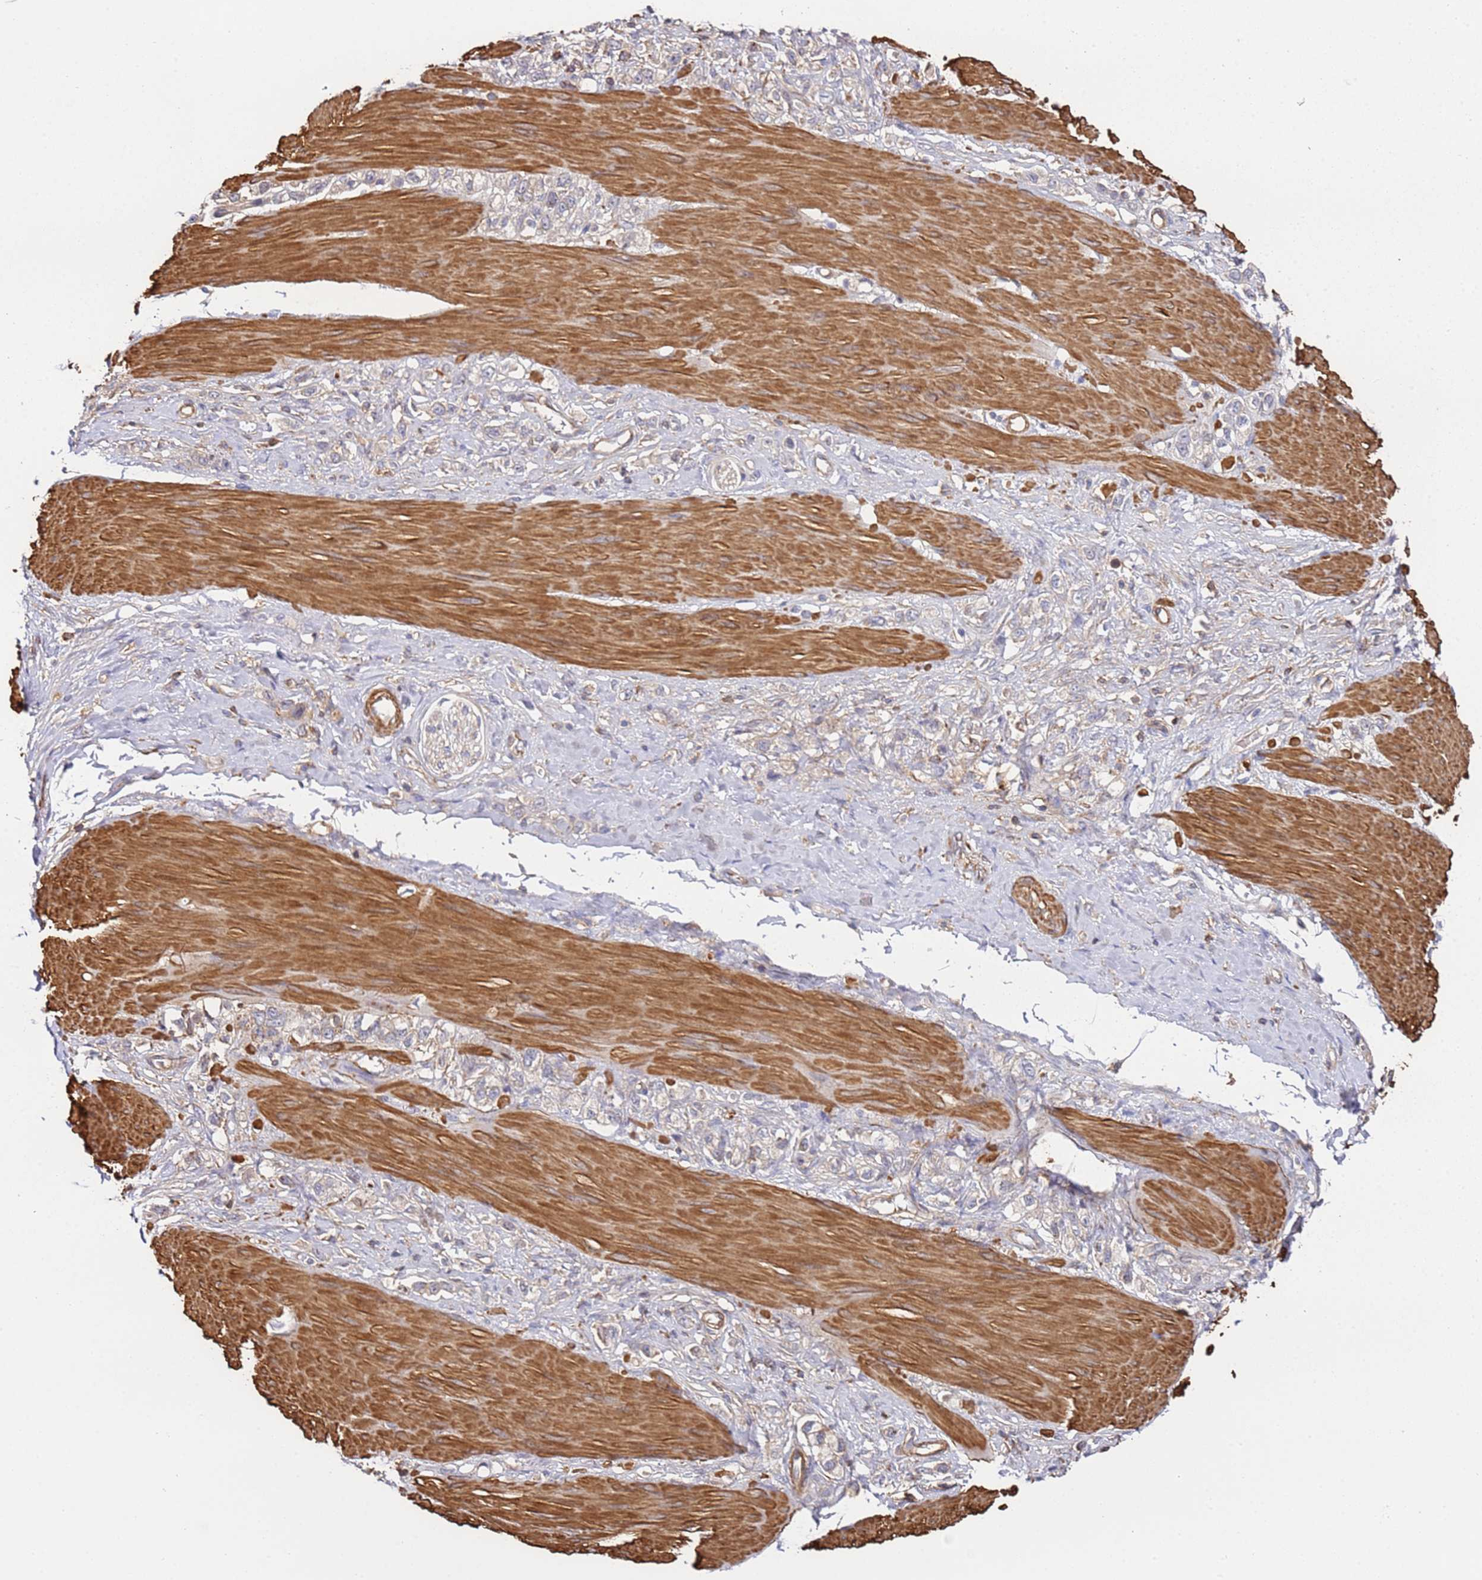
{"staining": {"intensity": "negative", "quantity": "none", "location": "none"}, "tissue": "stomach cancer", "cell_type": "Tumor cells", "image_type": "cancer", "snomed": [{"axis": "morphology", "description": "Adenocarcinoma, NOS"}, {"axis": "topography", "description": "Stomach"}], "caption": "Immunohistochemistry image of human stomach cancer (adenocarcinoma) stained for a protein (brown), which demonstrates no expression in tumor cells.", "gene": "CYP2U1", "patient": {"sex": "female", "age": 65}}